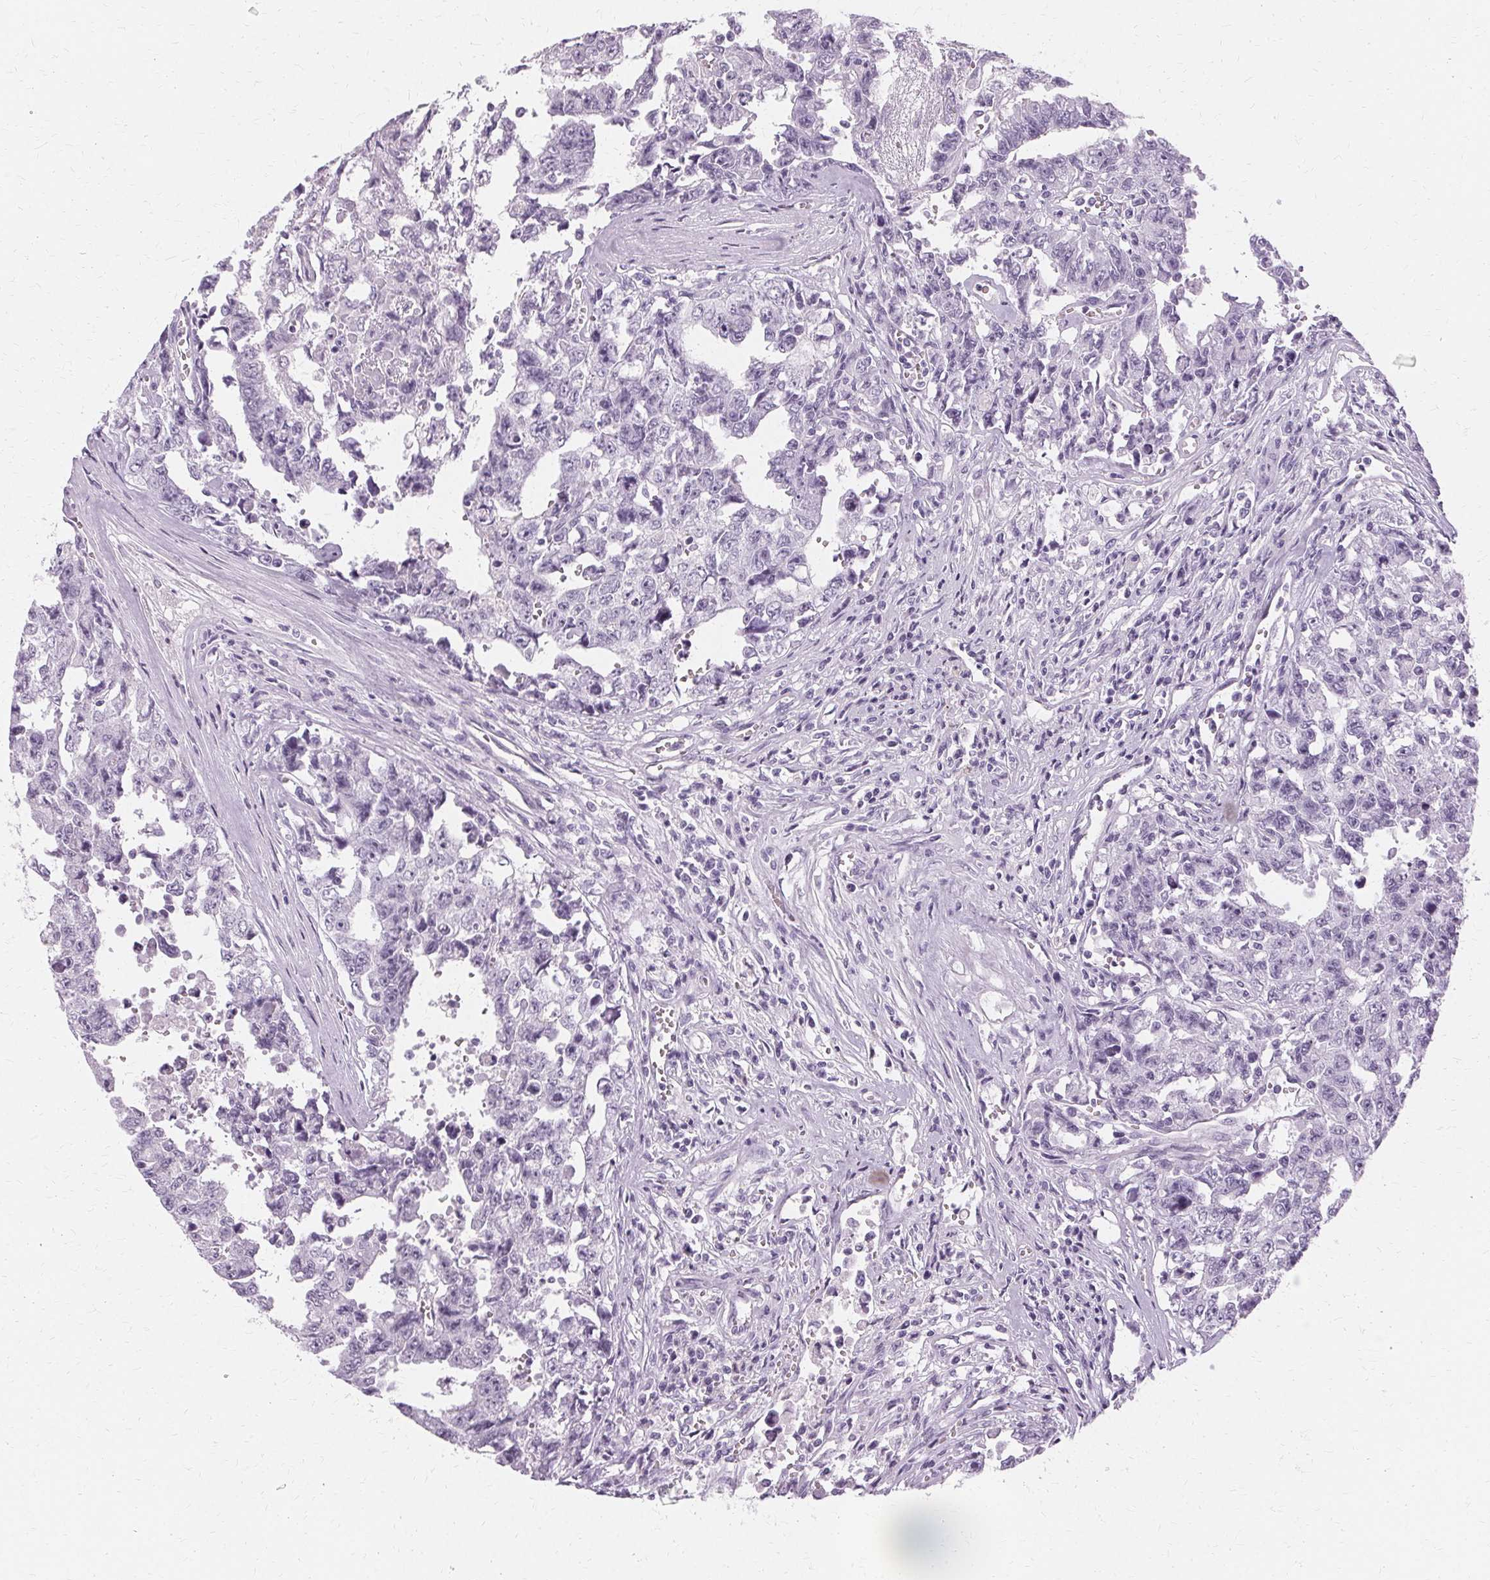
{"staining": {"intensity": "negative", "quantity": "none", "location": "none"}, "tissue": "testis cancer", "cell_type": "Tumor cells", "image_type": "cancer", "snomed": [{"axis": "morphology", "description": "Carcinoma, Embryonal, NOS"}, {"axis": "topography", "description": "Testis"}], "caption": "IHC of human testis embryonal carcinoma displays no expression in tumor cells.", "gene": "KRT6C", "patient": {"sex": "male", "age": 24}}